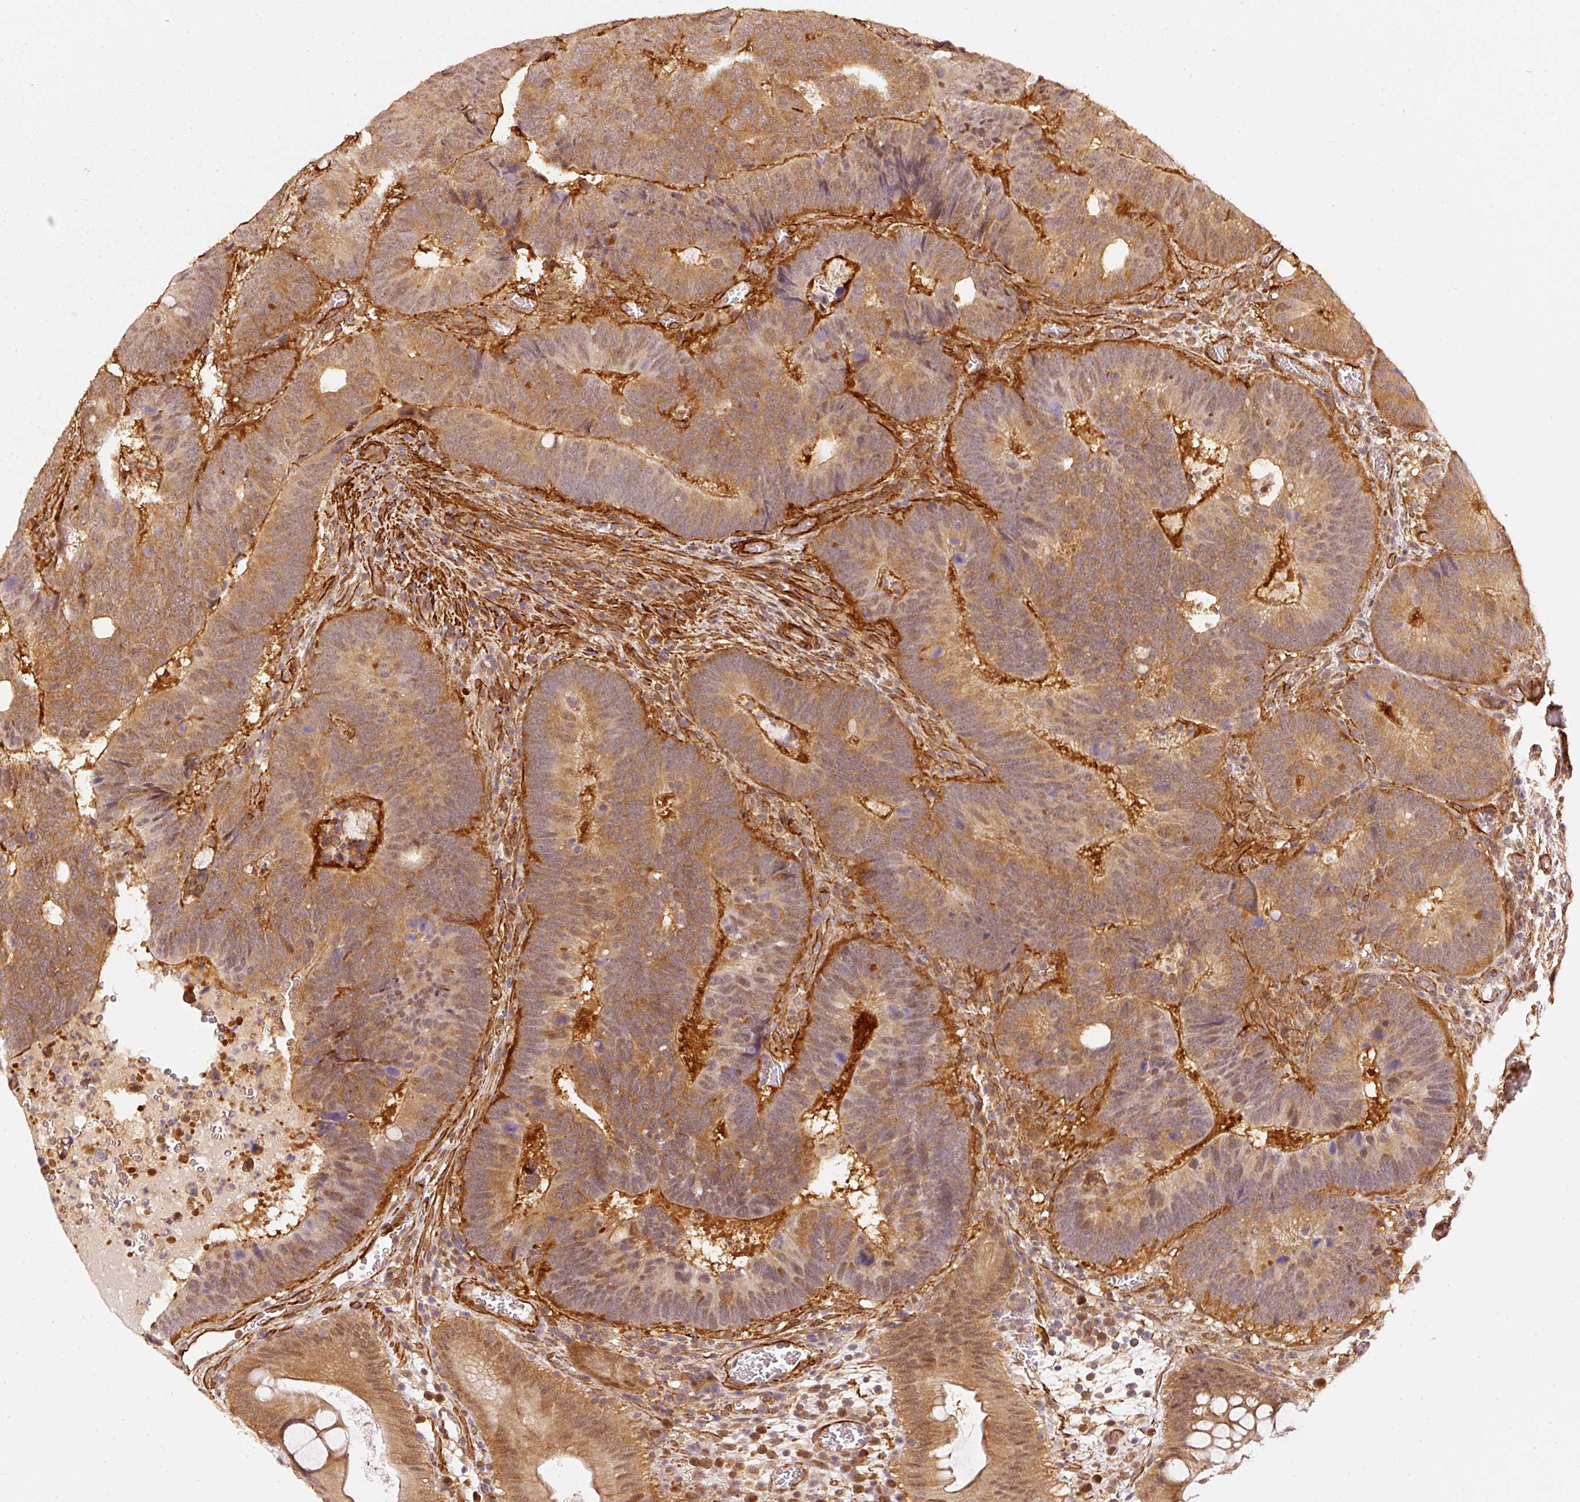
{"staining": {"intensity": "moderate", "quantity": ">75%", "location": "cytoplasmic/membranous,nuclear"}, "tissue": "colorectal cancer", "cell_type": "Tumor cells", "image_type": "cancer", "snomed": [{"axis": "morphology", "description": "Adenocarcinoma, NOS"}, {"axis": "topography", "description": "Colon"}], "caption": "Approximately >75% of tumor cells in colorectal adenocarcinoma exhibit moderate cytoplasmic/membranous and nuclear protein staining as visualized by brown immunohistochemical staining.", "gene": "PSMD1", "patient": {"sex": "male", "age": 62}}